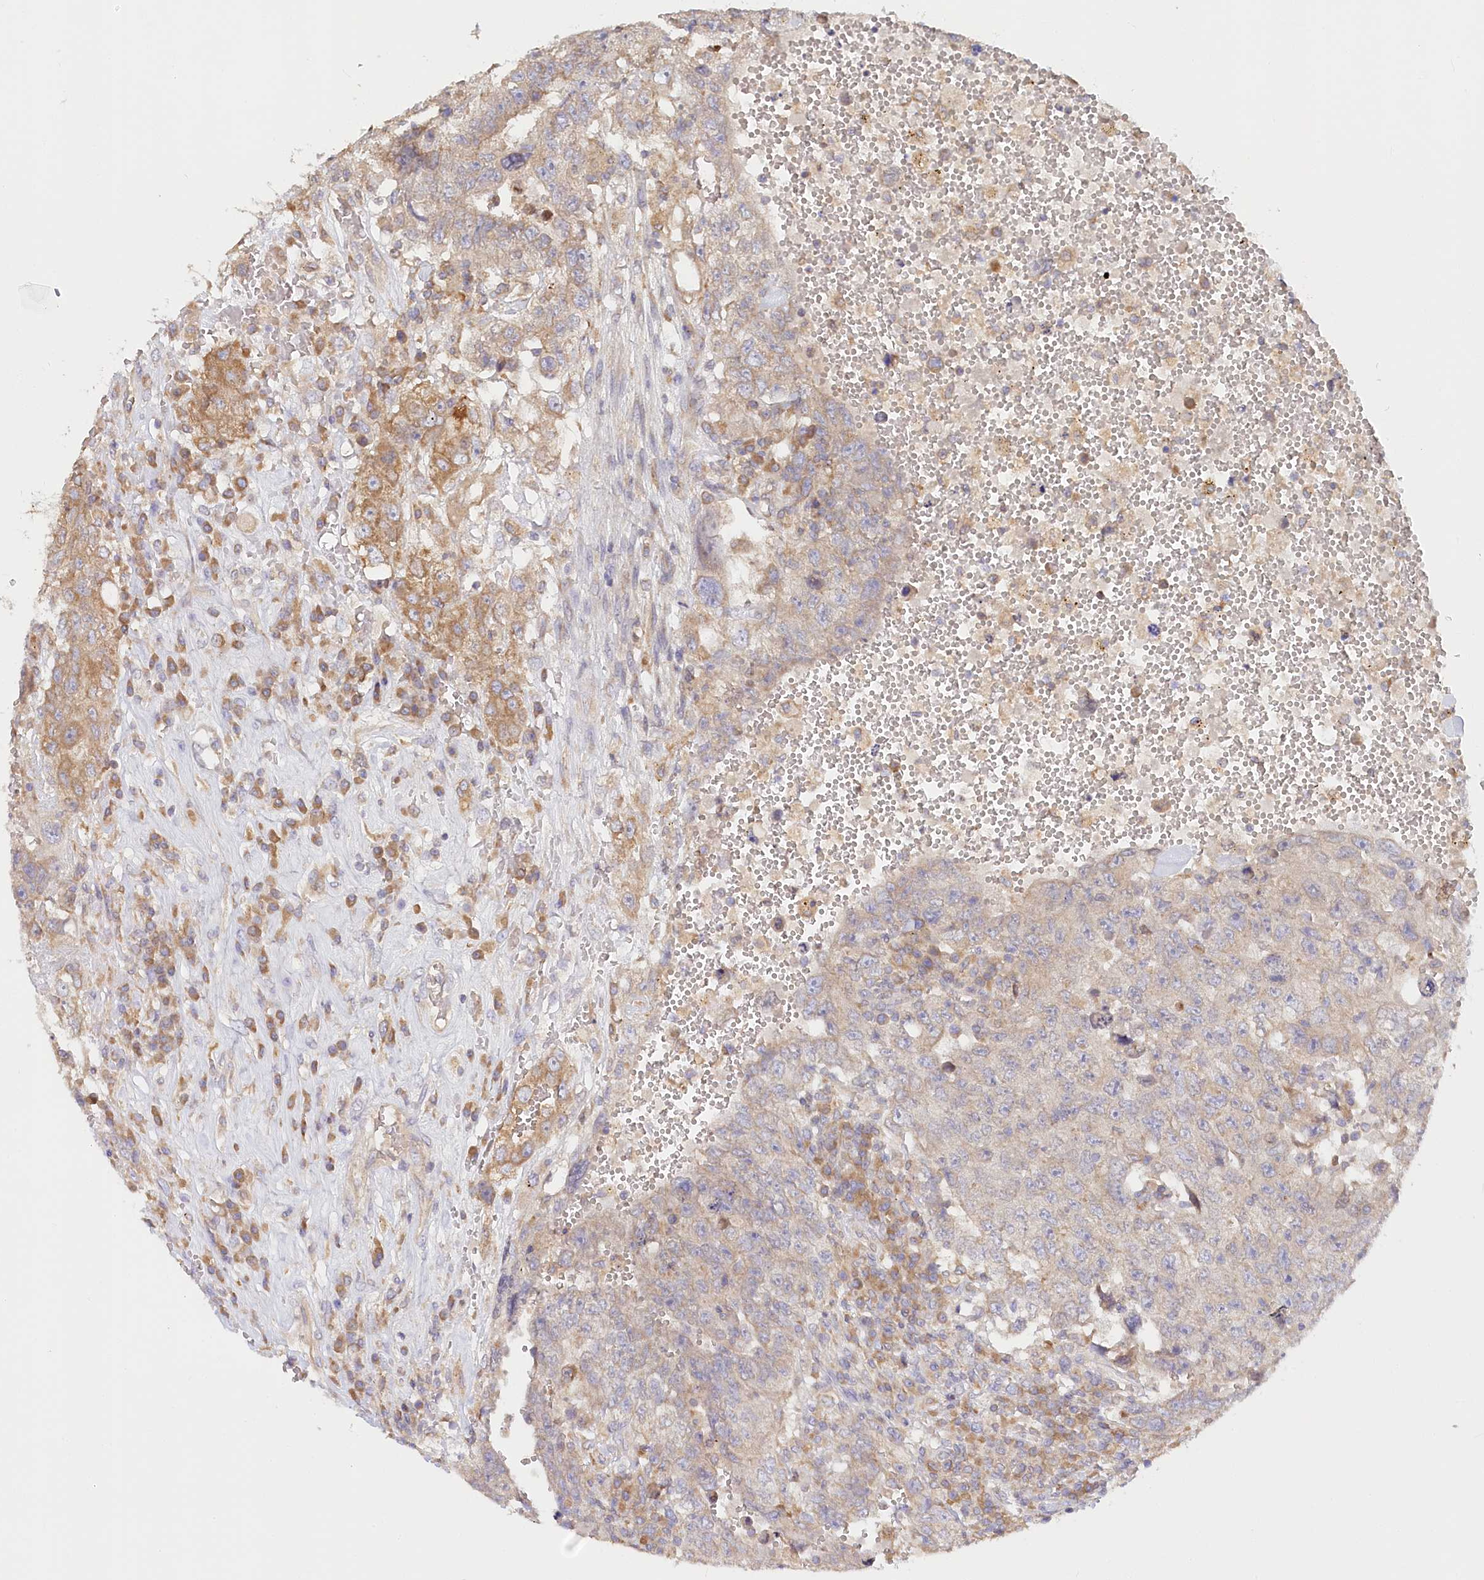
{"staining": {"intensity": "moderate", "quantity": "25%-75%", "location": "cytoplasmic/membranous"}, "tissue": "testis cancer", "cell_type": "Tumor cells", "image_type": "cancer", "snomed": [{"axis": "morphology", "description": "Carcinoma, Embryonal, NOS"}, {"axis": "topography", "description": "Testis"}], "caption": "The immunohistochemical stain labels moderate cytoplasmic/membranous expression in tumor cells of testis cancer tissue.", "gene": "PAIP2", "patient": {"sex": "male", "age": 26}}